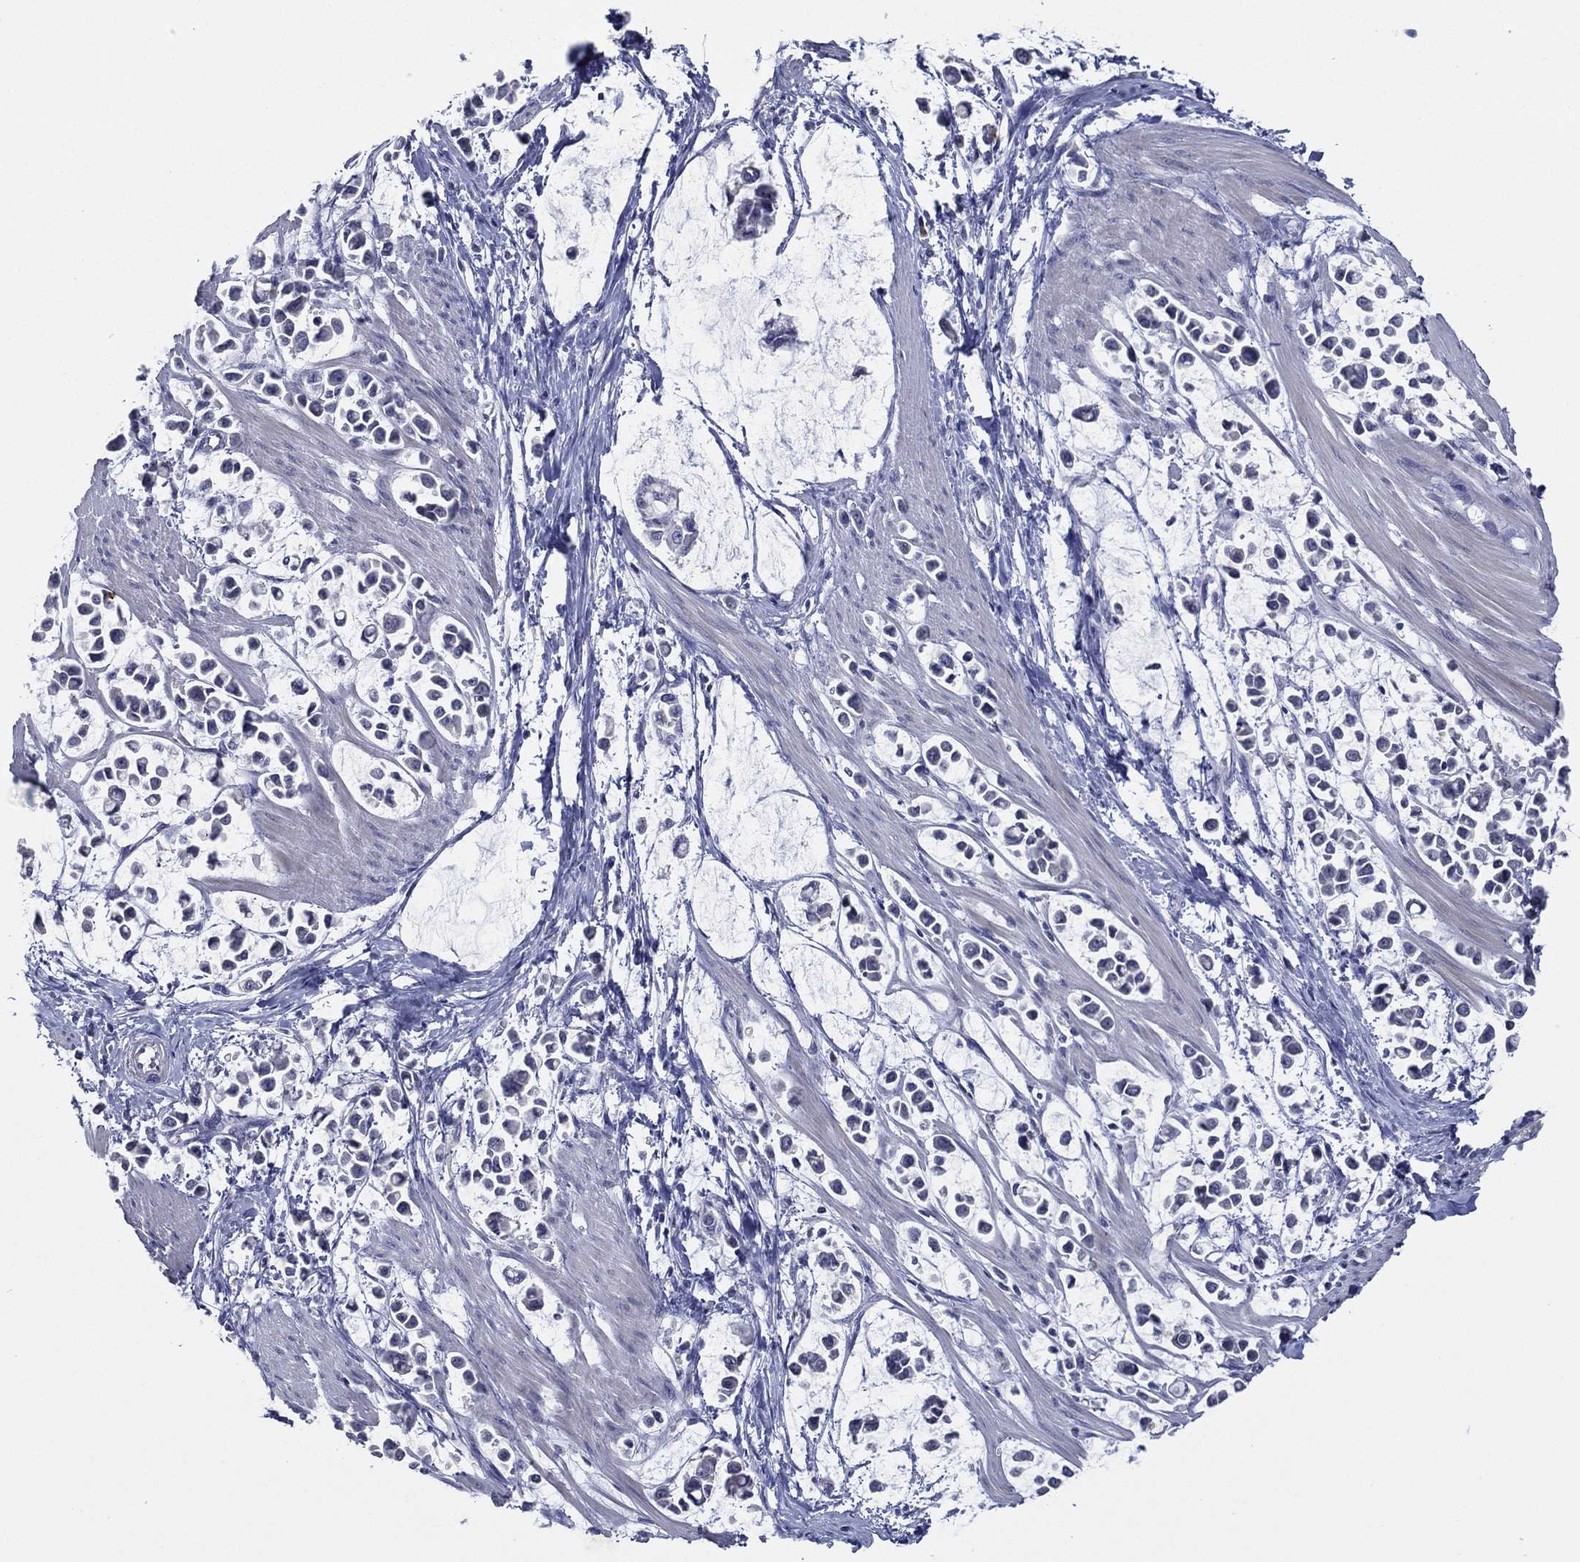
{"staining": {"intensity": "negative", "quantity": "none", "location": "none"}, "tissue": "stomach cancer", "cell_type": "Tumor cells", "image_type": "cancer", "snomed": [{"axis": "morphology", "description": "Adenocarcinoma, NOS"}, {"axis": "topography", "description": "Stomach"}], "caption": "High magnification brightfield microscopy of adenocarcinoma (stomach) stained with DAB (3,3'-diaminobenzidine) (brown) and counterstained with hematoxylin (blue): tumor cells show no significant positivity. (DAB (3,3'-diaminobenzidine) immunohistochemistry, high magnification).", "gene": "SLC13A4", "patient": {"sex": "male", "age": 82}}